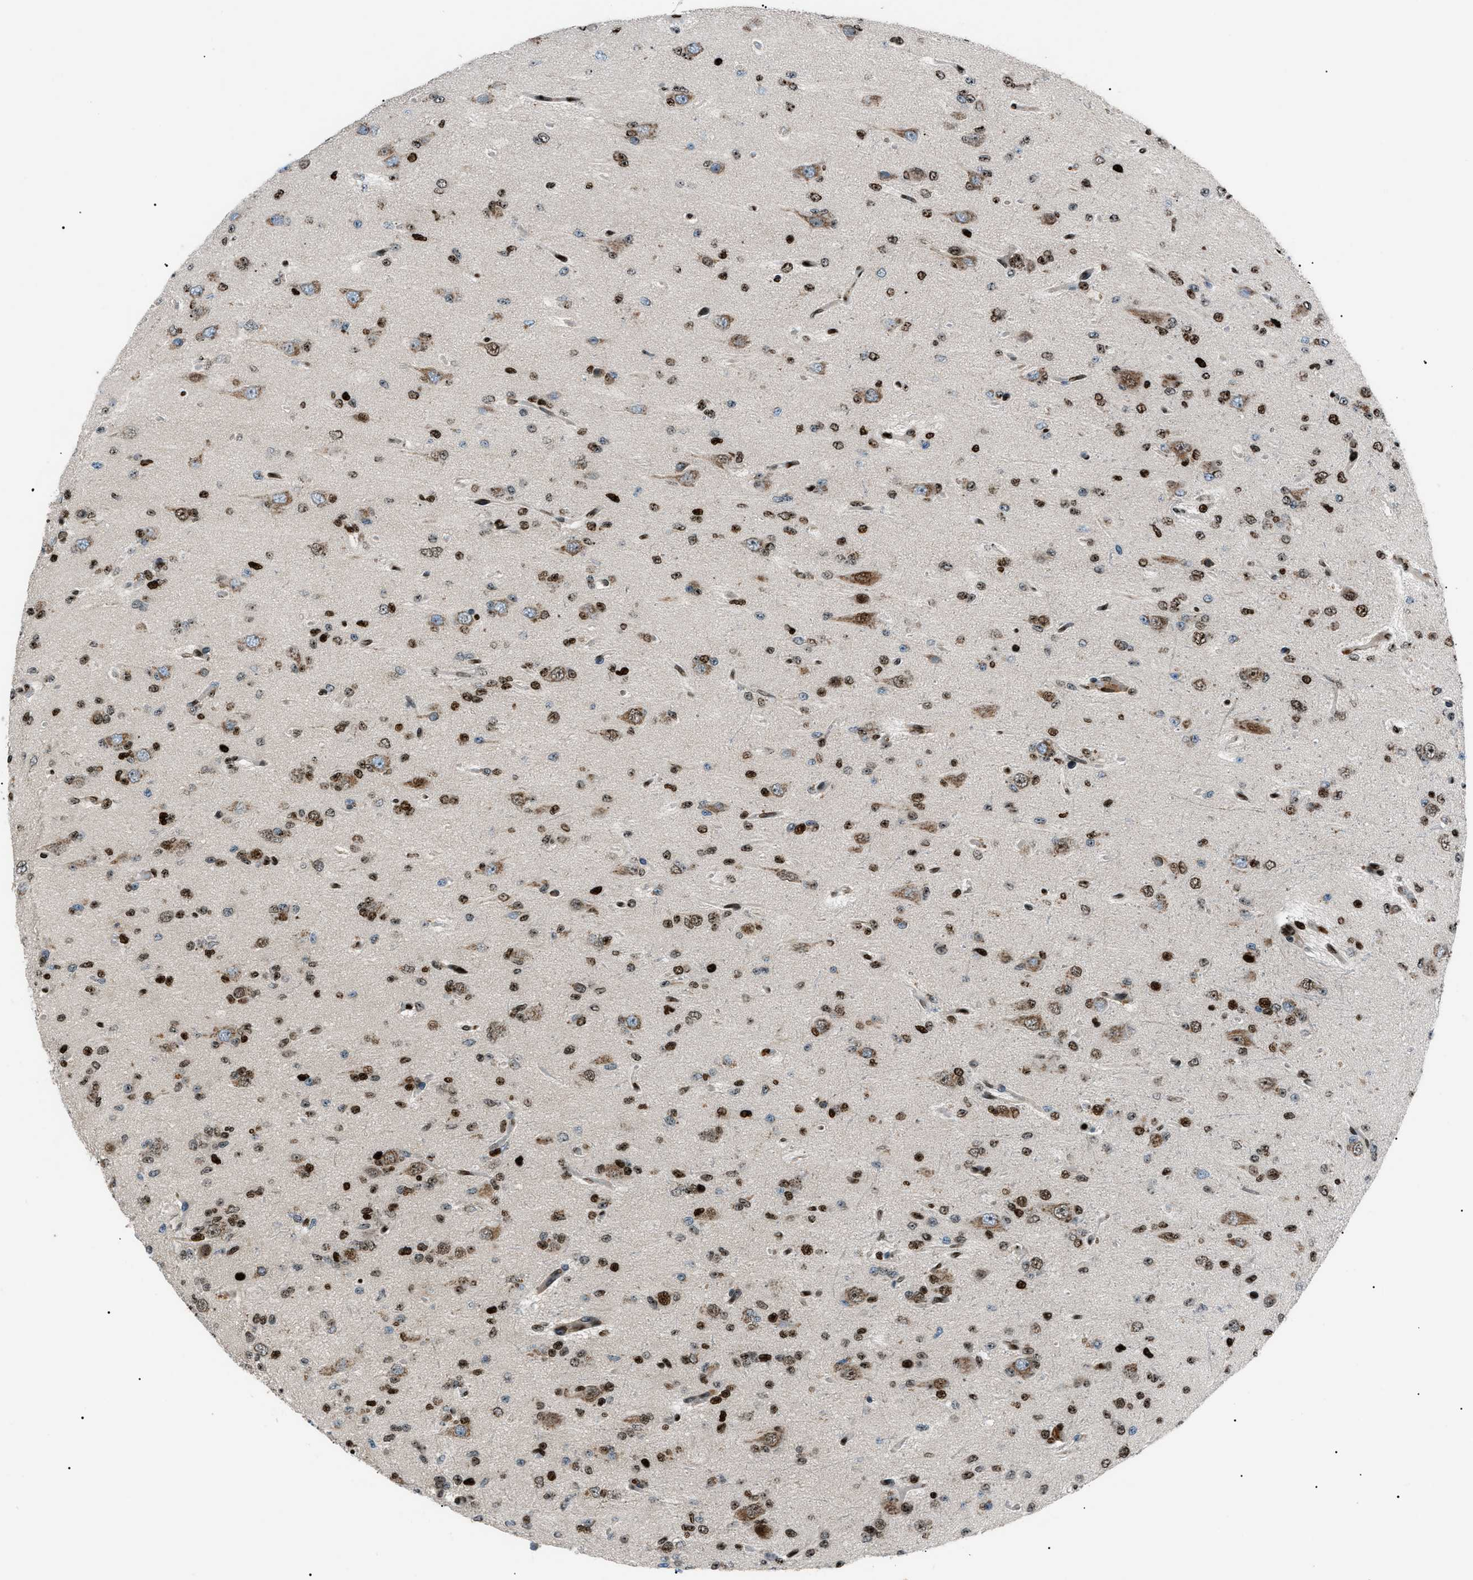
{"staining": {"intensity": "moderate", "quantity": ">75%", "location": "nuclear"}, "tissue": "glioma", "cell_type": "Tumor cells", "image_type": "cancer", "snomed": [{"axis": "morphology", "description": "Glioma, malignant, Low grade"}, {"axis": "topography", "description": "Brain"}], "caption": "Immunohistochemistry of glioma displays medium levels of moderate nuclear expression in approximately >75% of tumor cells.", "gene": "PRKX", "patient": {"sex": "male", "age": 38}}